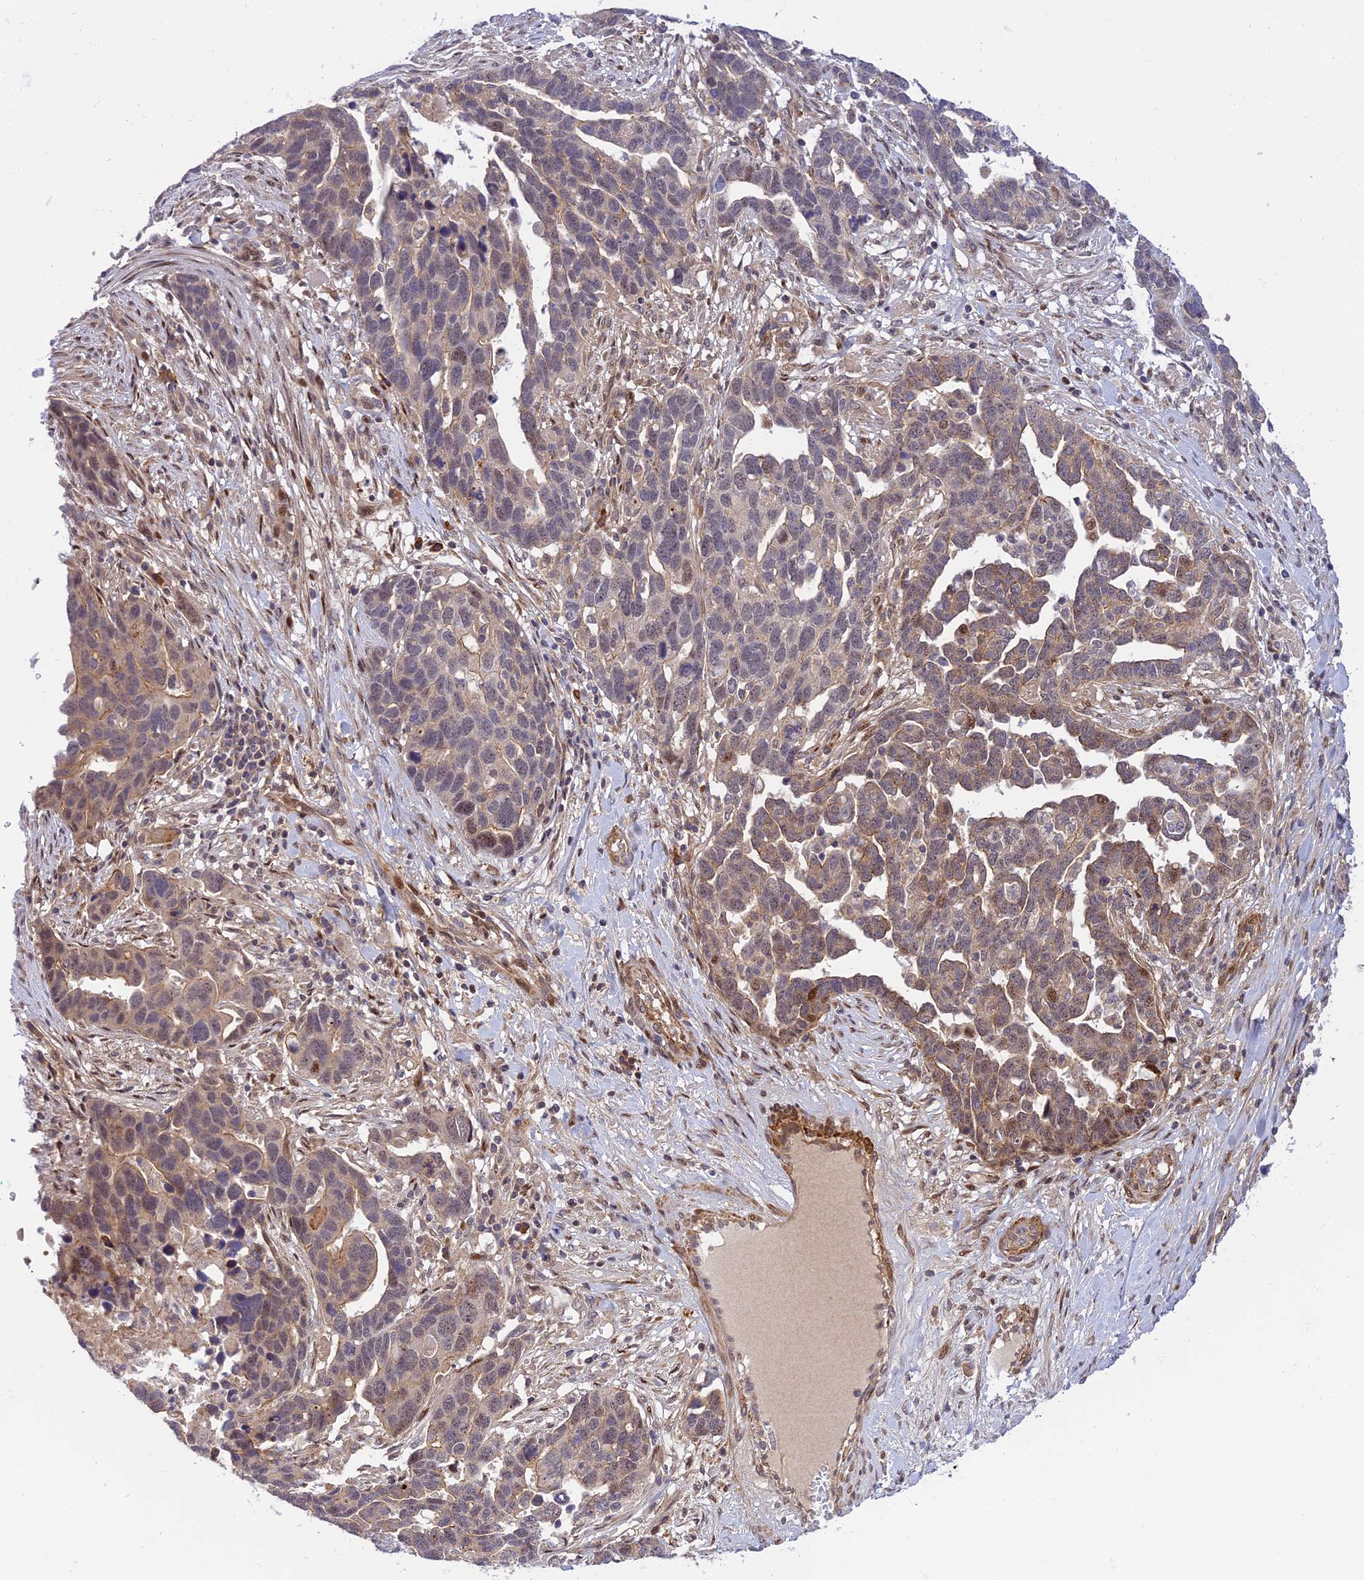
{"staining": {"intensity": "moderate", "quantity": "<25%", "location": "cytoplasmic/membranous,nuclear"}, "tissue": "ovarian cancer", "cell_type": "Tumor cells", "image_type": "cancer", "snomed": [{"axis": "morphology", "description": "Cystadenocarcinoma, serous, NOS"}, {"axis": "topography", "description": "Ovary"}], "caption": "Brown immunohistochemical staining in ovarian serous cystadenocarcinoma displays moderate cytoplasmic/membranous and nuclear staining in approximately <25% of tumor cells. The protein of interest is shown in brown color, while the nuclei are stained blue.", "gene": "ZNF584", "patient": {"sex": "female", "age": 54}}